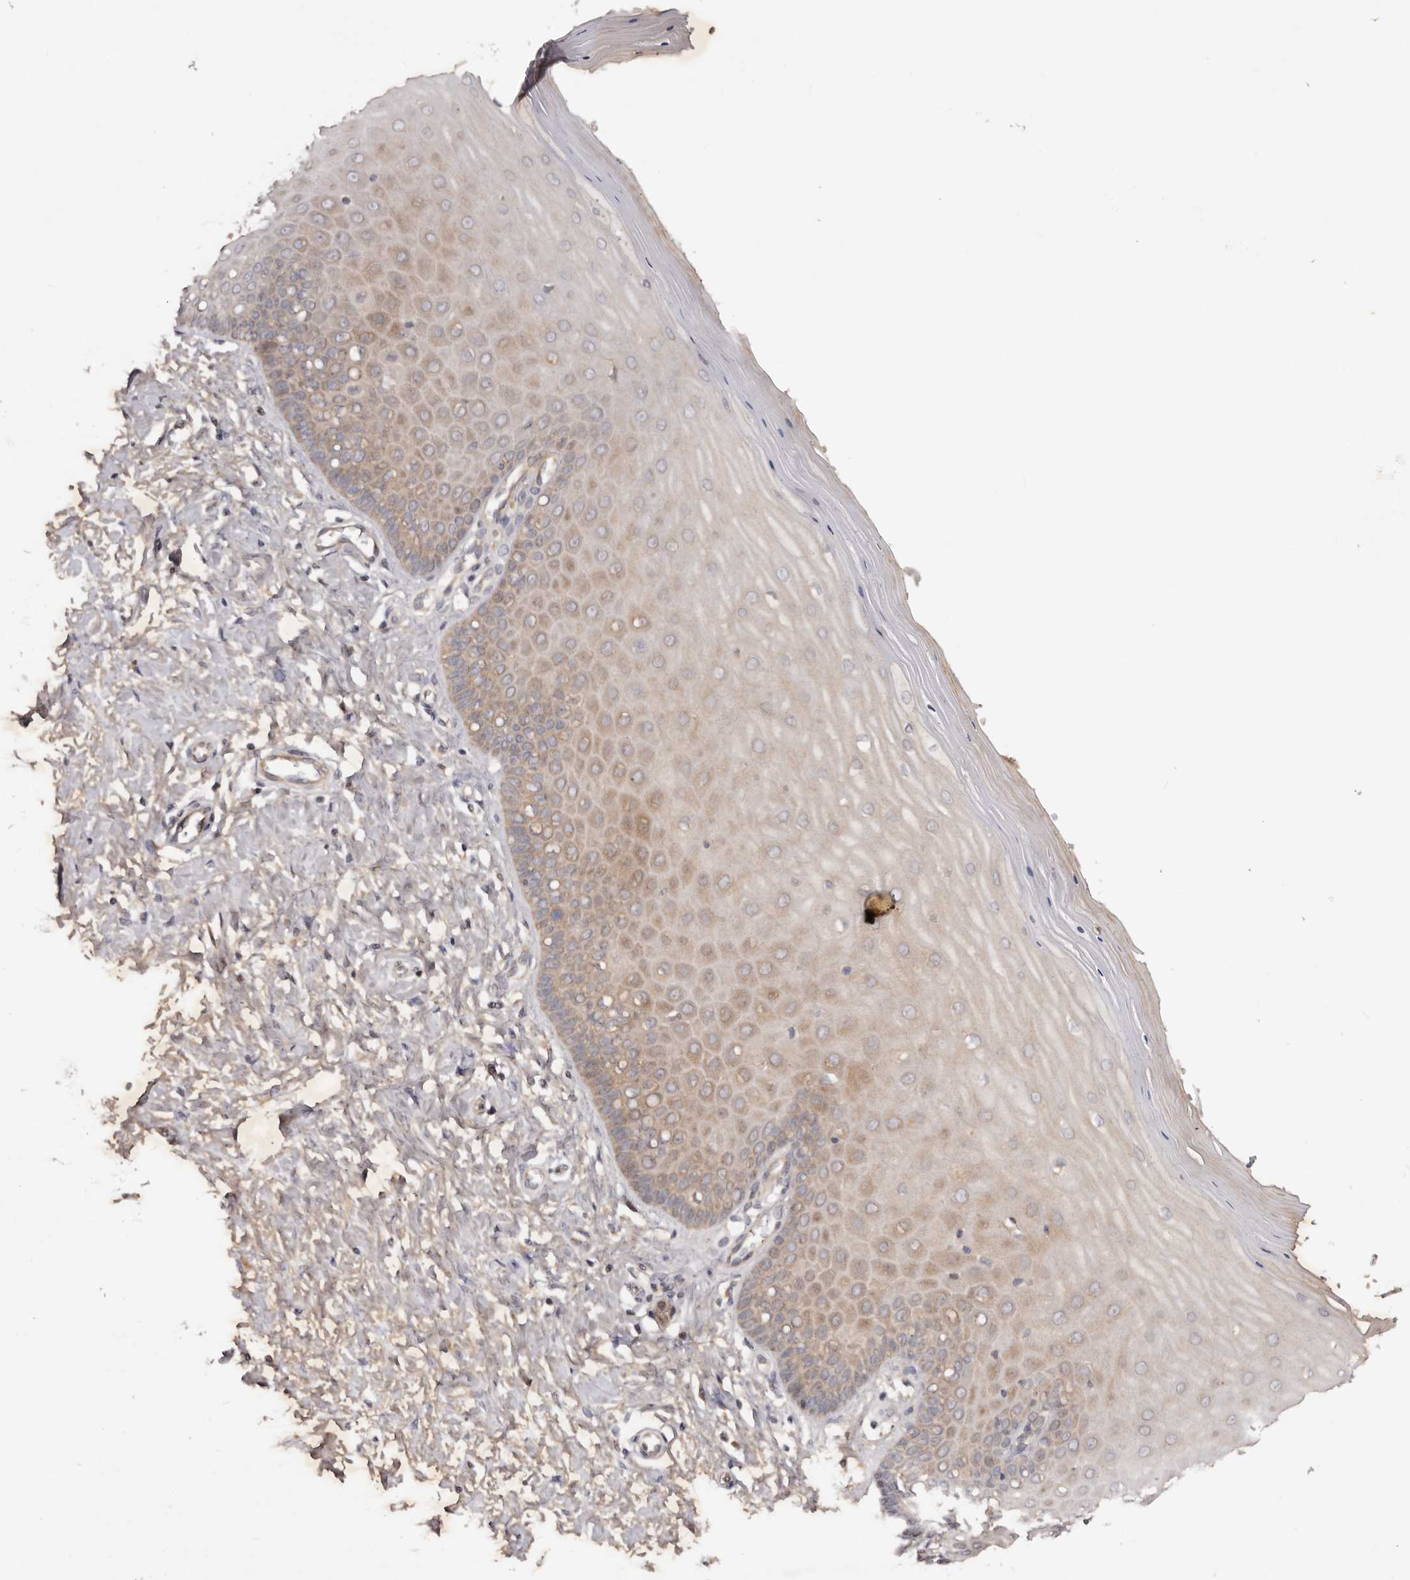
{"staining": {"intensity": "moderate", "quantity": ">75%", "location": "cytoplasmic/membranous"}, "tissue": "cervix", "cell_type": "Glandular cells", "image_type": "normal", "snomed": [{"axis": "morphology", "description": "Normal tissue, NOS"}, {"axis": "topography", "description": "Cervix"}], "caption": "Human cervix stained for a protein (brown) reveals moderate cytoplasmic/membranous positive expression in about >75% of glandular cells.", "gene": "PKIB", "patient": {"sex": "female", "age": 55}}